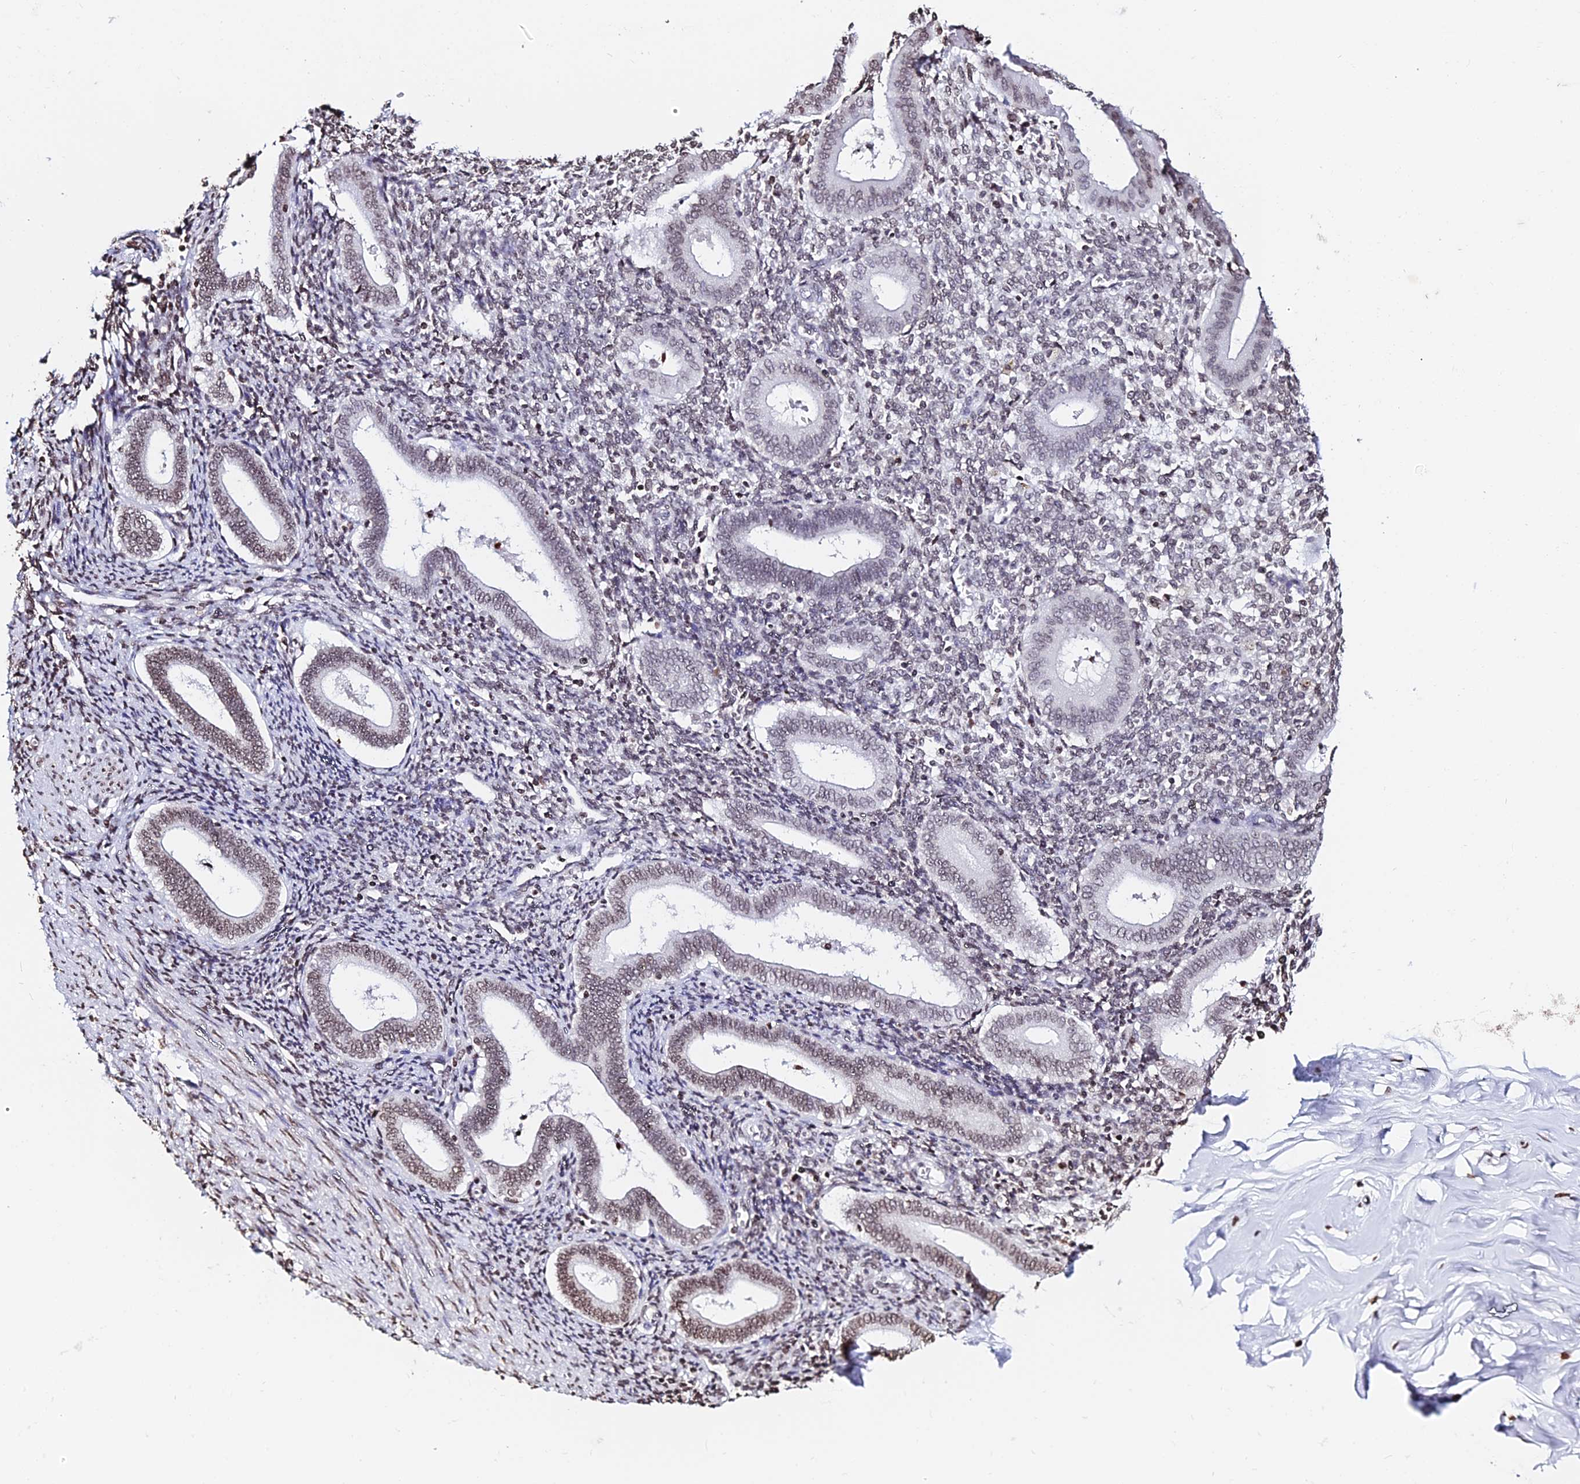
{"staining": {"intensity": "weak", "quantity": "<25%", "location": "nuclear"}, "tissue": "endometrium", "cell_type": "Cells in endometrial stroma", "image_type": "normal", "snomed": [{"axis": "morphology", "description": "Normal tissue, NOS"}, {"axis": "topography", "description": "Endometrium"}], "caption": "IHC histopathology image of unremarkable human endometrium stained for a protein (brown), which demonstrates no expression in cells in endometrial stroma.", "gene": "ENSG00000282988", "patient": {"sex": "female", "age": 44}}